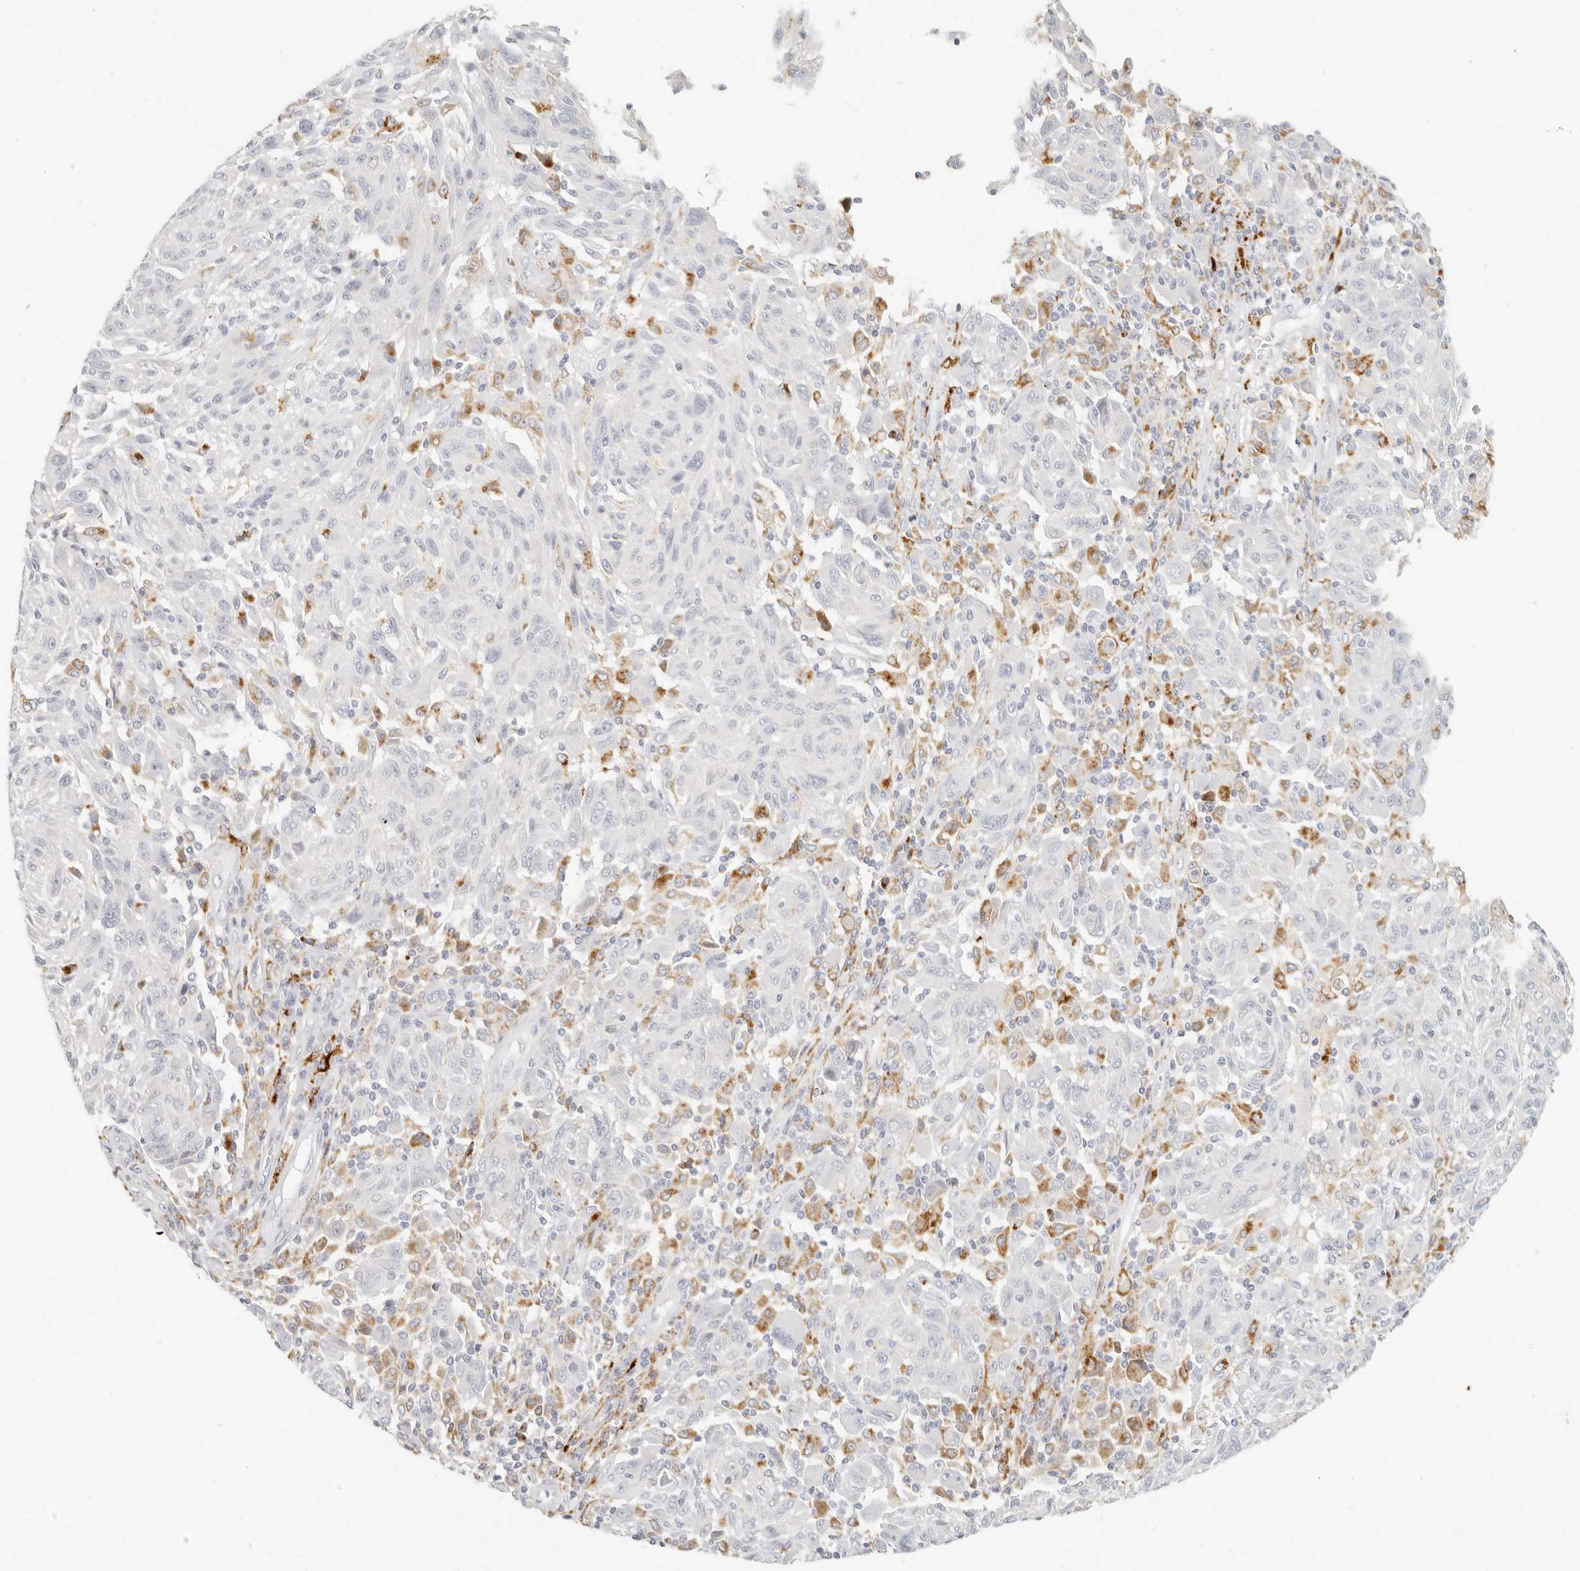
{"staining": {"intensity": "weak", "quantity": "<25%", "location": "cytoplasmic/membranous"}, "tissue": "melanoma", "cell_type": "Tumor cells", "image_type": "cancer", "snomed": [{"axis": "morphology", "description": "Malignant melanoma, NOS"}, {"axis": "topography", "description": "Skin"}], "caption": "Immunohistochemical staining of human melanoma demonstrates no significant positivity in tumor cells.", "gene": "RNASET2", "patient": {"sex": "male", "age": 53}}